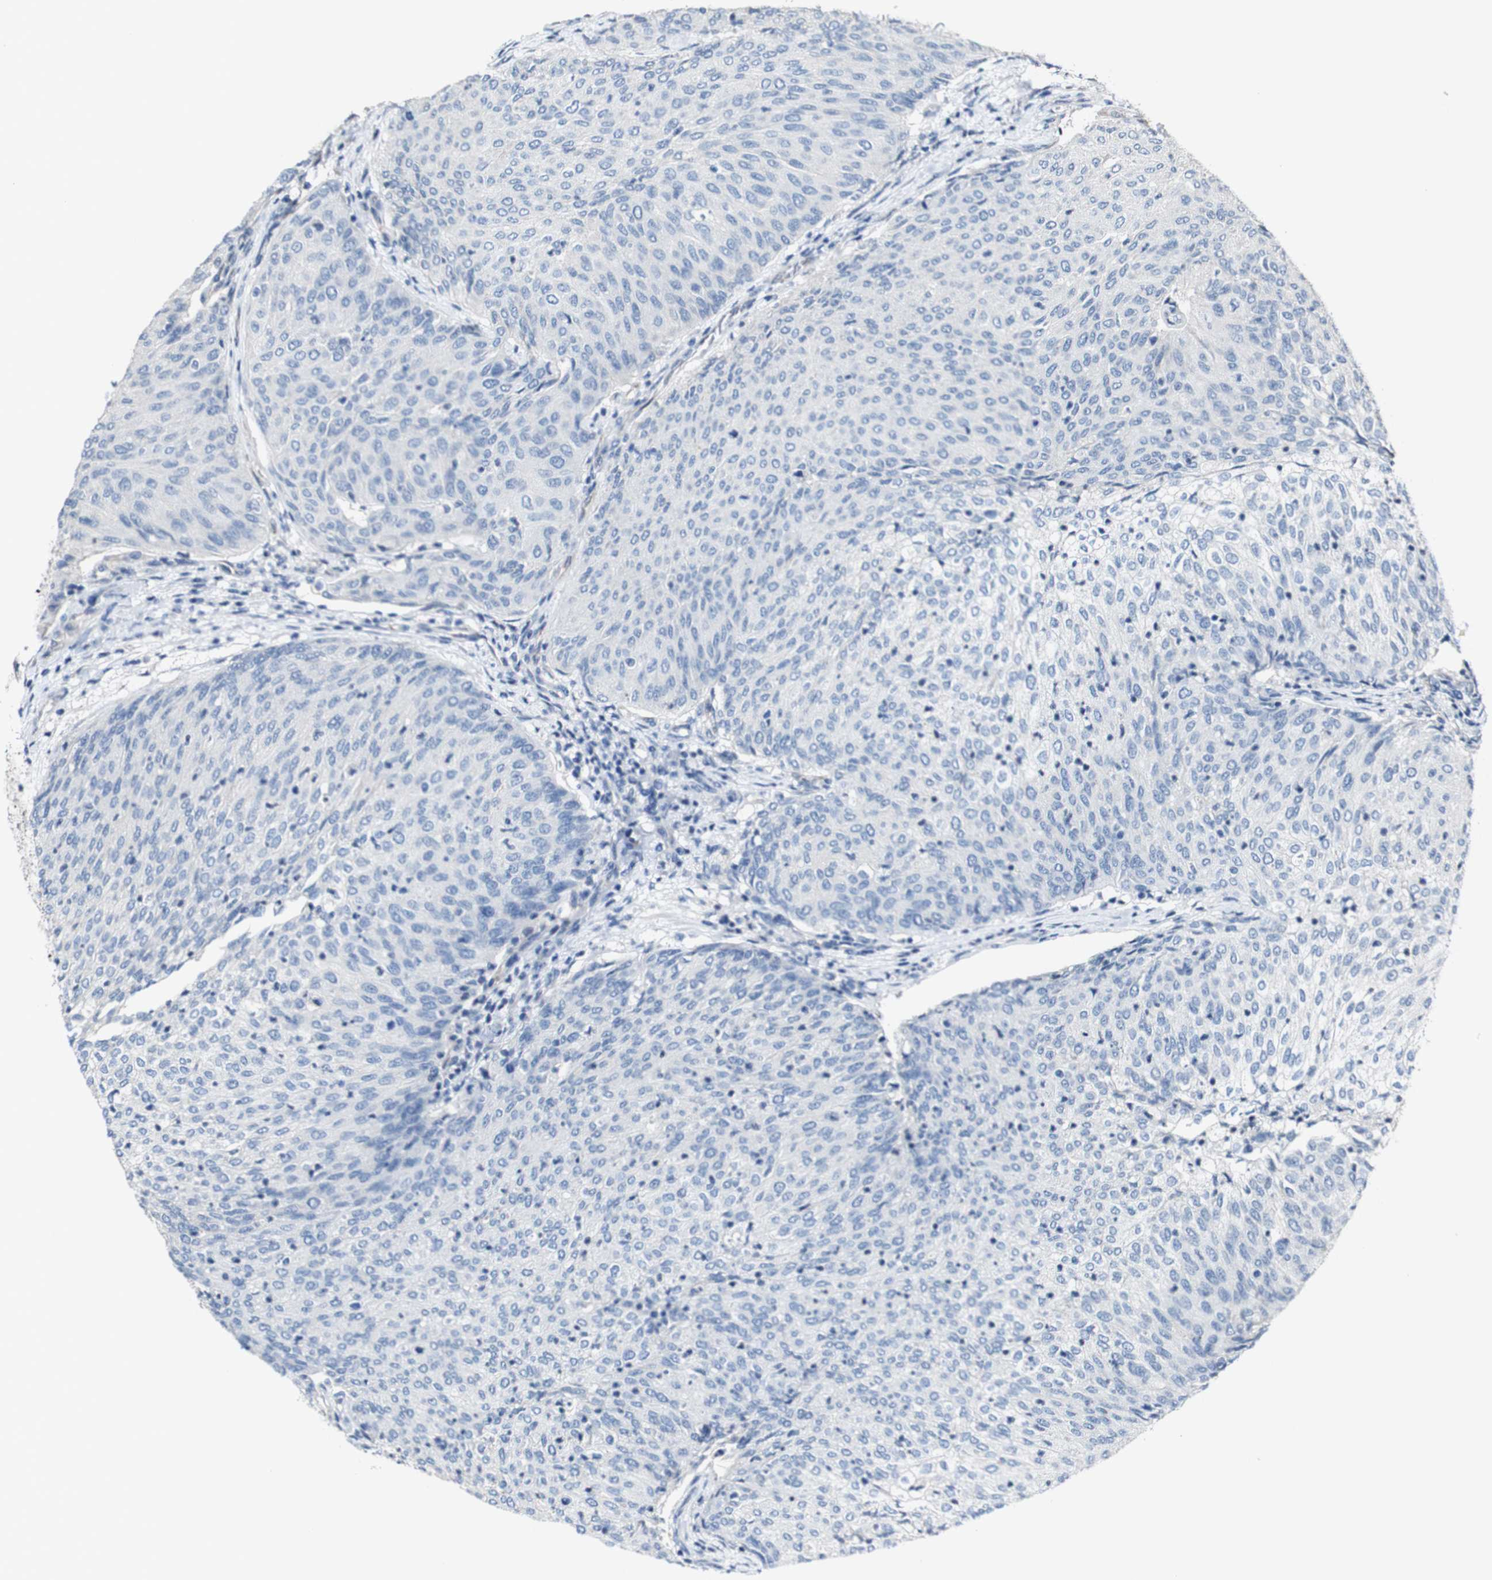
{"staining": {"intensity": "negative", "quantity": "none", "location": "none"}, "tissue": "urothelial cancer", "cell_type": "Tumor cells", "image_type": "cancer", "snomed": [{"axis": "morphology", "description": "Urothelial carcinoma, Low grade"}, {"axis": "topography", "description": "Urinary bladder"}], "caption": "Tumor cells are negative for protein expression in human urothelial cancer.", "gene": "GRAMD1A", "patient": {"sex": "female", "age": 79}}